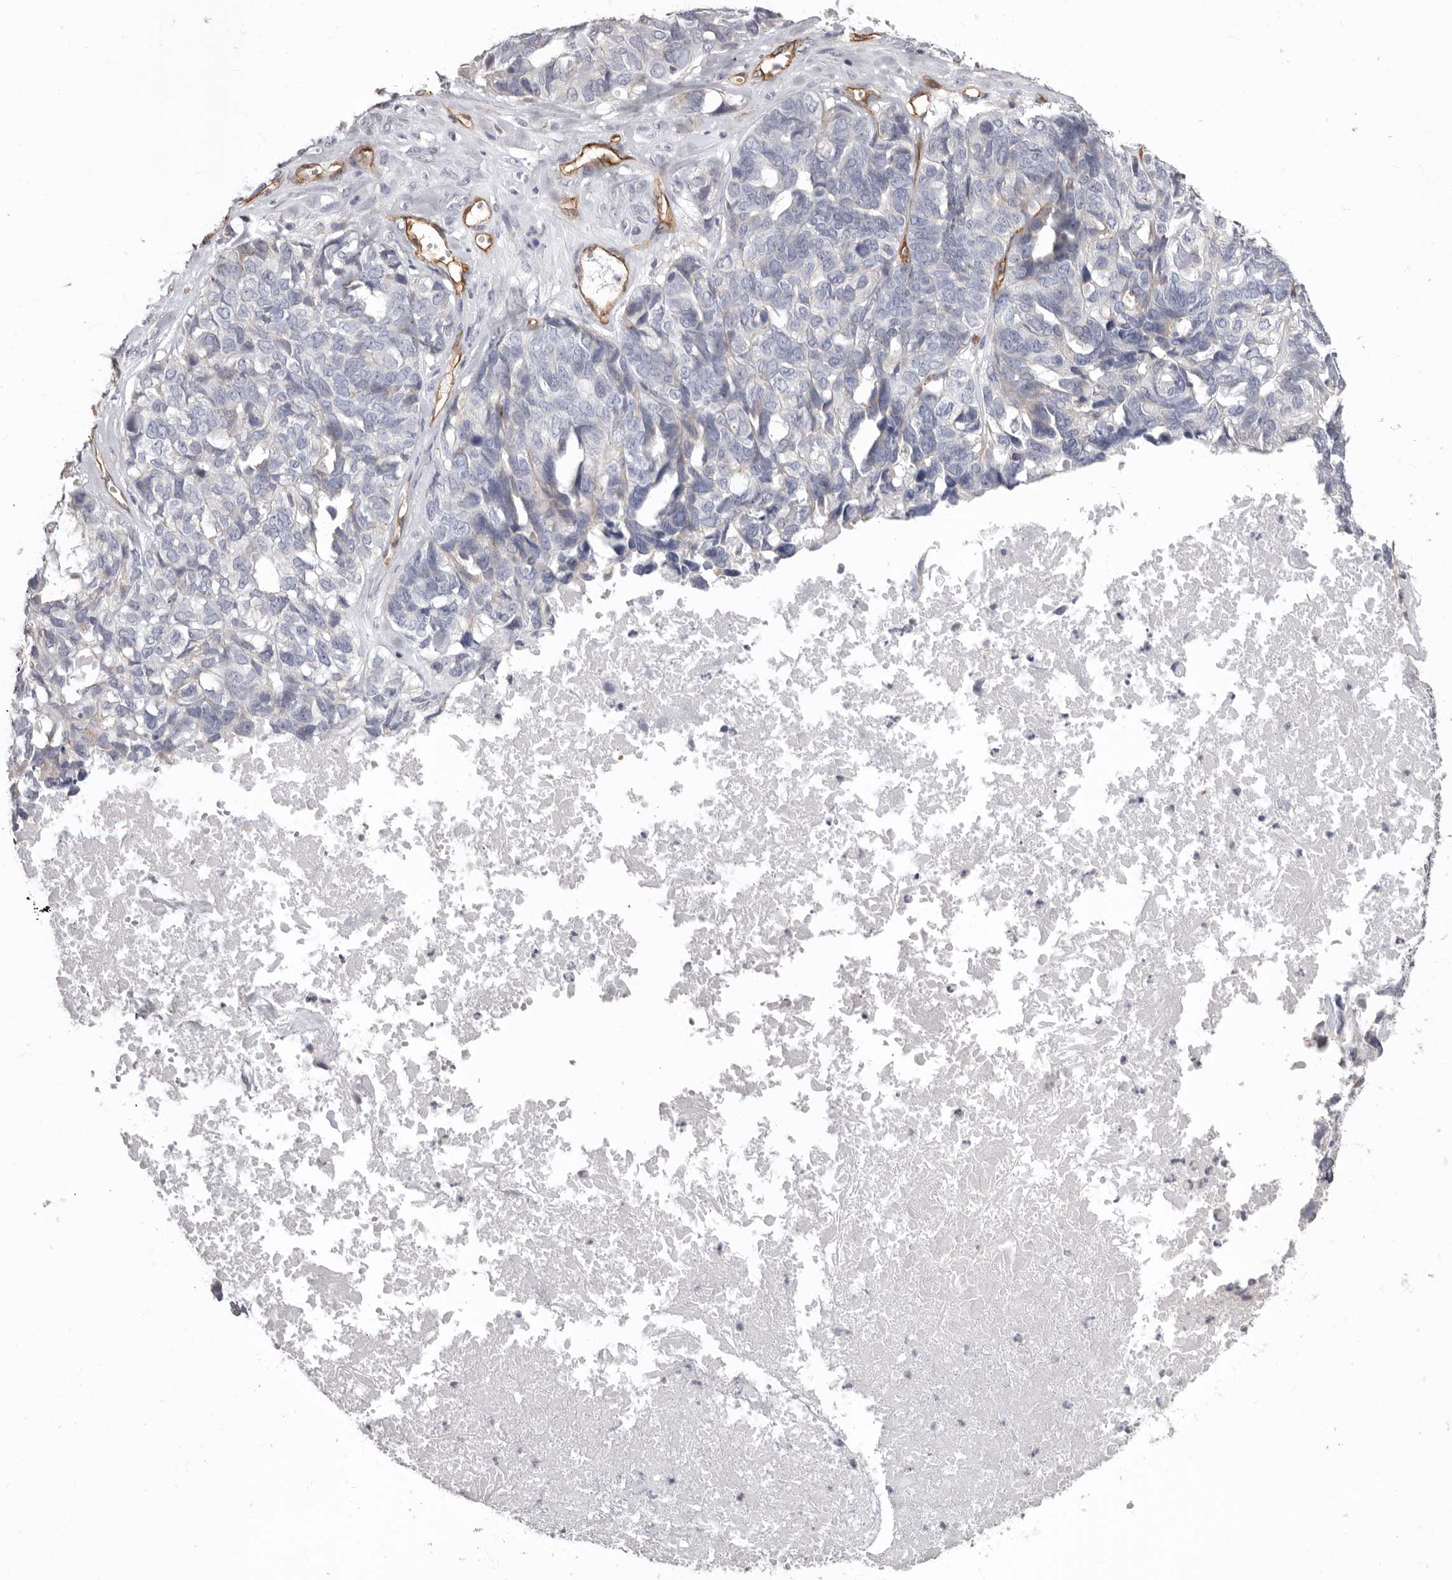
{"staining": {"intensity": "negative", "quantity": "none", "location": "none"}, "tissue": "ovarian cancer", "cell_type": "Tumor cells", "image_type": "cancer", "snomed": [{"axis": "morphology", "description": "Cystadenocarcinoma, serous, NOS"}, {"axis": "topography", "description": "Ovary"}], "caption": "Tumor cells are negative for brown protein staining in ovarian cancer (serous cystadenocarcinoma).", "gene": "ADGRL4", "patient": {"sex": "female", "age": 79}}